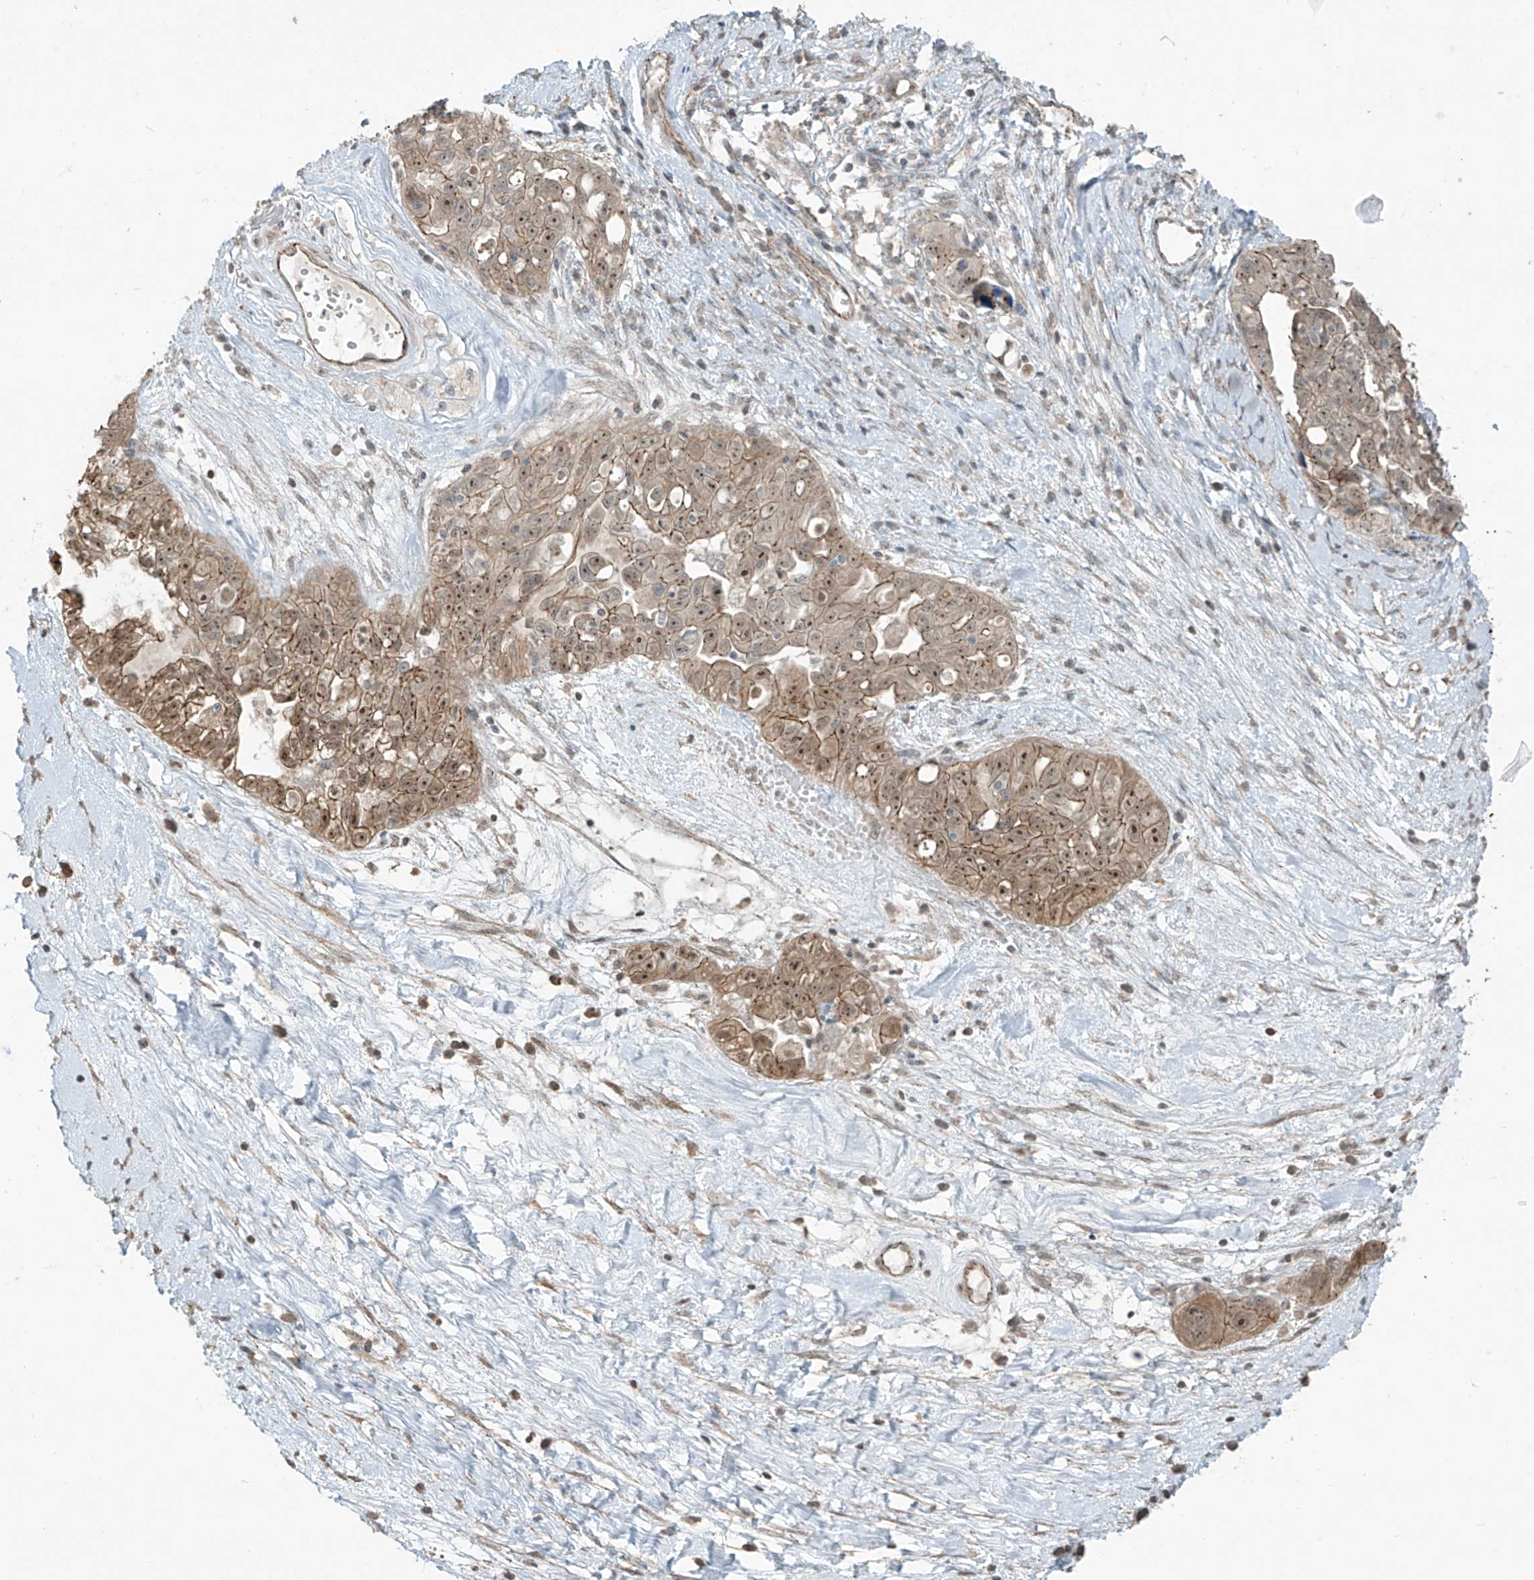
{"staining": {"intensity": "moderate", "quantity": "25%-75%", "location": "cytoplasmic/membranous,nuclear"}, "tissue": "ovarian cancer", "cell_type": "Tumor cells", "image_type": "cancer", "snomed": [{"axis": "morphology", "description": "Carcinoma, NOS"}, {"axis": "morphology", "description": "Cystadenocarcinoma, serous, NOS"}, {"axis": "topography", "description": "Ovary"}], "caption": "Protein analysis of carcinoma (ovarian) tissue exhibits moderate cytoplasmic/membranous and nuclear positivity in about 25%-75% of tumor cells. The protein of interest is stained brown, and the nuclei are stained in blue (DAB (3,3'-diaminobenzidine) IHC with brightfield microscopy, high magnification).", "gene": "ZNF16", "patient": {"sex": "female", "age": 69}}